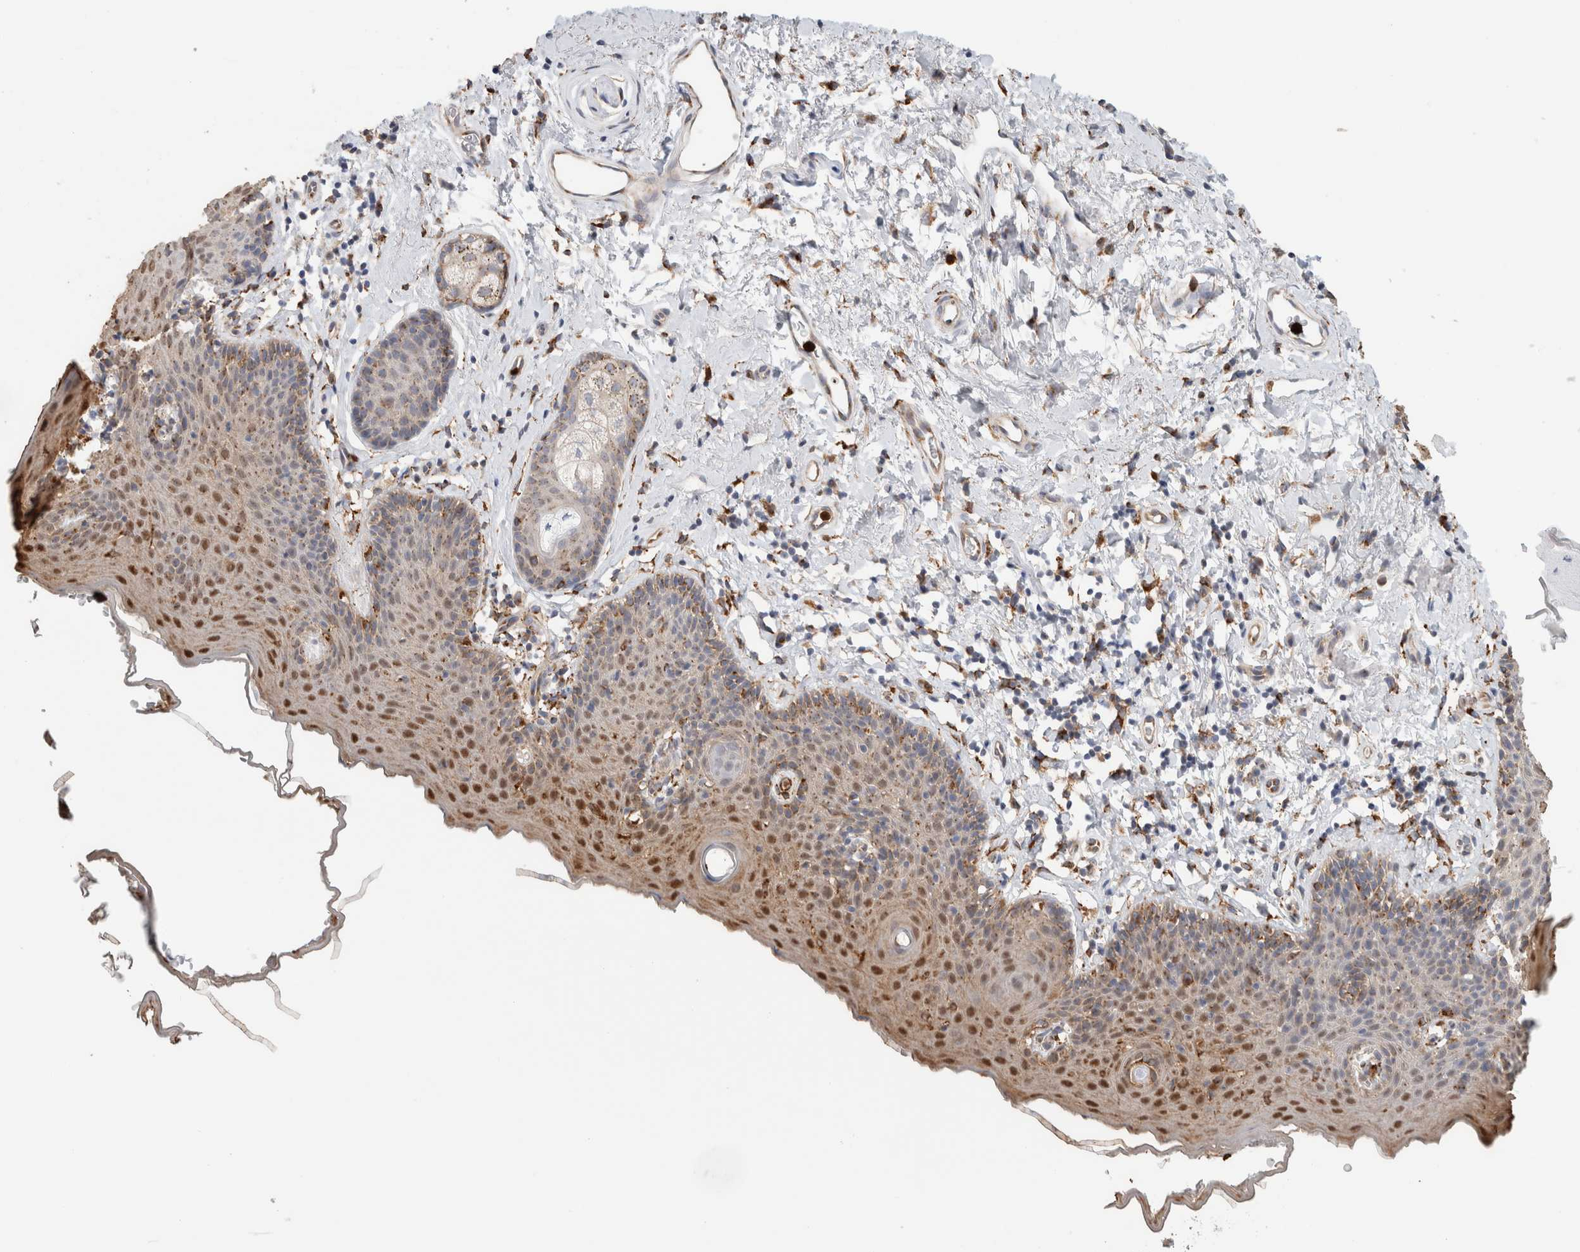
{"staining": {"intensity": "moderate", "quantity": "25%-75%", "location": "cytoplasmic/membranous,nuclear"}, "tissue": "skin", "cell_type": "Epidermal cells", "image_type": "normal", "snomed": [{"axis": "morphology", "description": "Normal tissue, NOS"}, {"axis": "topography", "description": "Vulva"}], "caption": "A micrograph of human skin stained for a protein displays moderate cytoplasmic/membranous,nuclear brown staining in epidermal cells.", "gene": "P4HA1", "patient": {"sex": "female", "age": 66}}